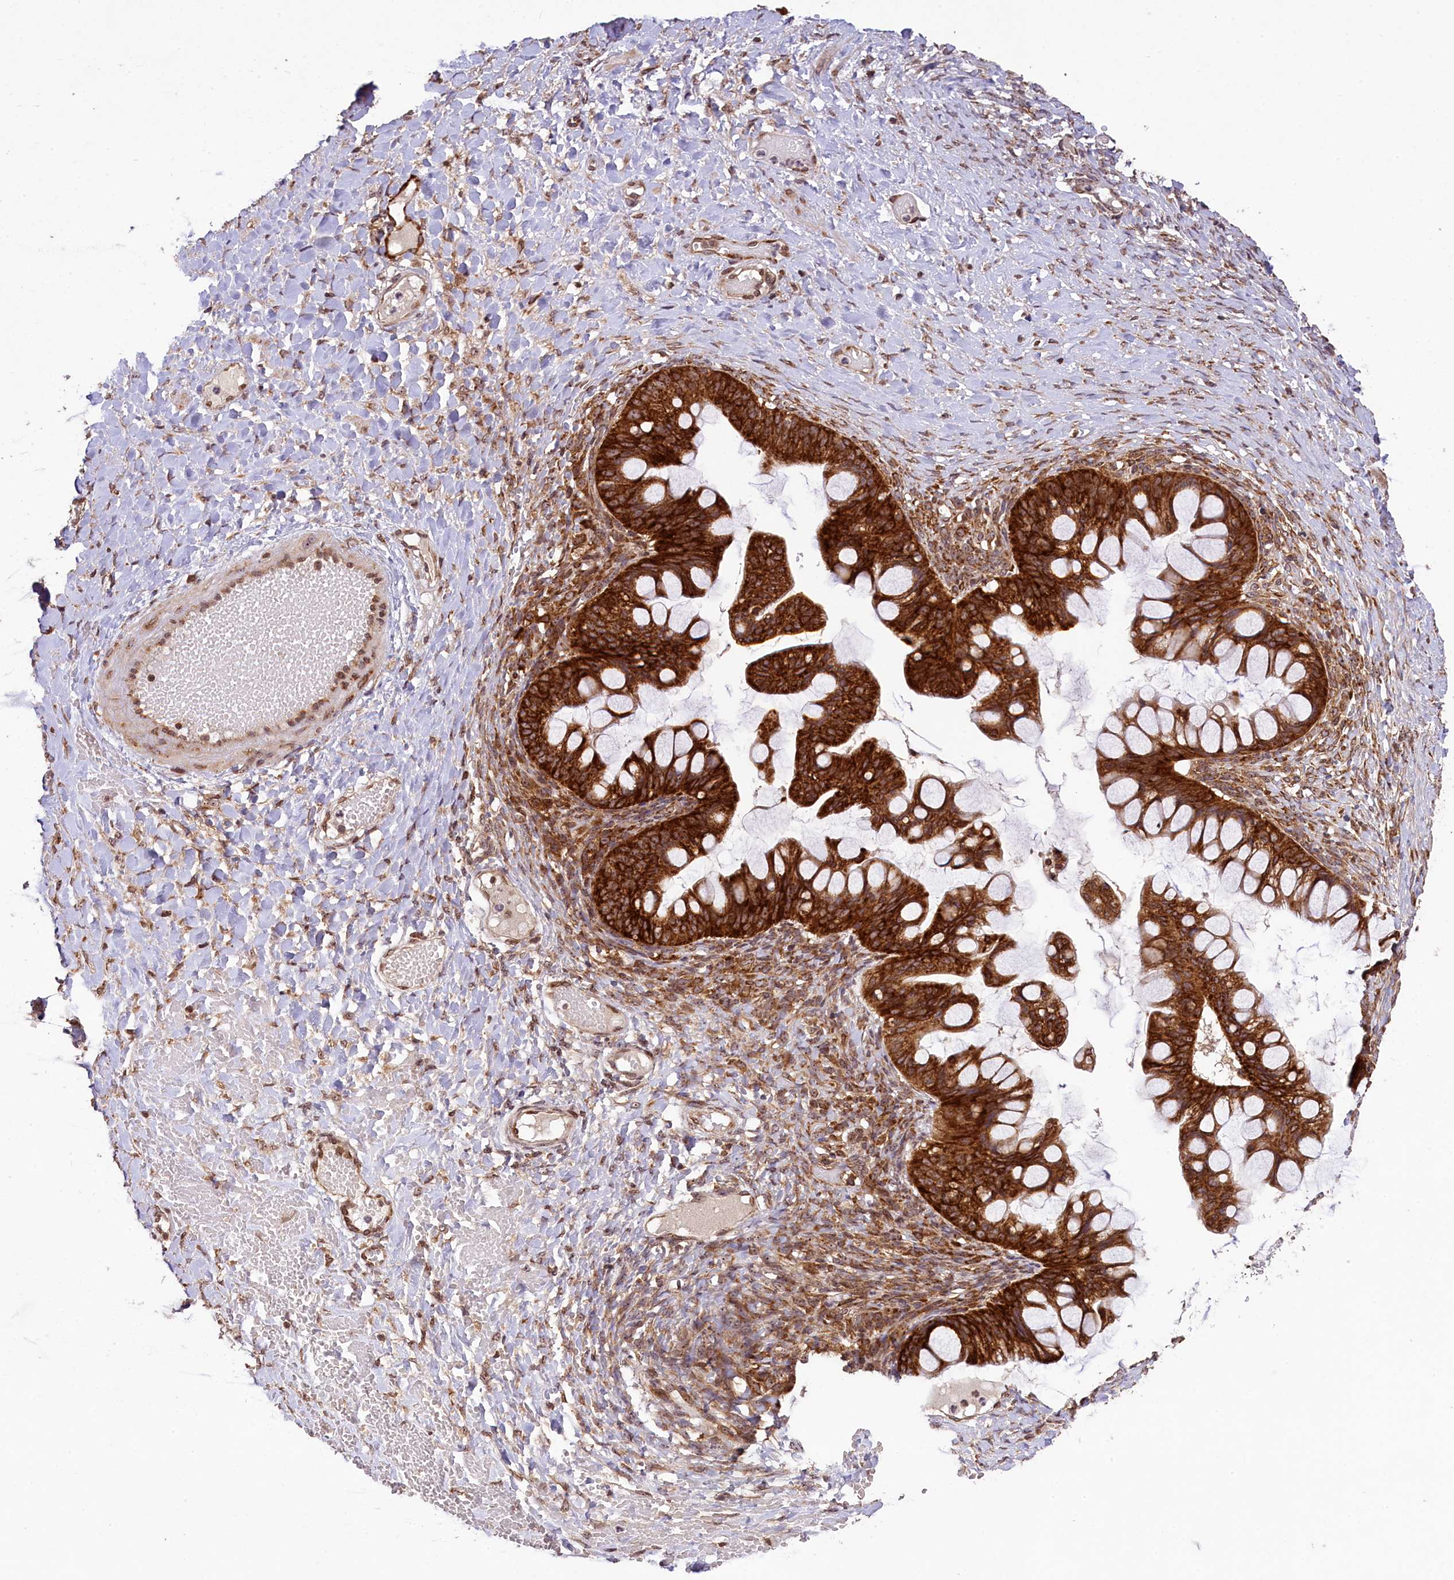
{"staining": {"intensity": "strong", "quantity": ">75%", "location": "cytoplasmic/membranous"}, "tissue": "ovarian cancer", "cell_type": "Tumor cells", "image_type": "cancer", "snomed": [{"axis": "morphology", "description": "Cystadenocarcinoma, mucinous, NOS"}, {"axis": "topography", "description": "Ovary"}], "caption": "Protein staining demonstrates strong cytoplasmic/membranous staining in approximately >75% of tumor cells in ovarian mucinous cystadenocarcinoma.", "gene": "LARP4", "patient": {"sex": "female", "age": 73}}